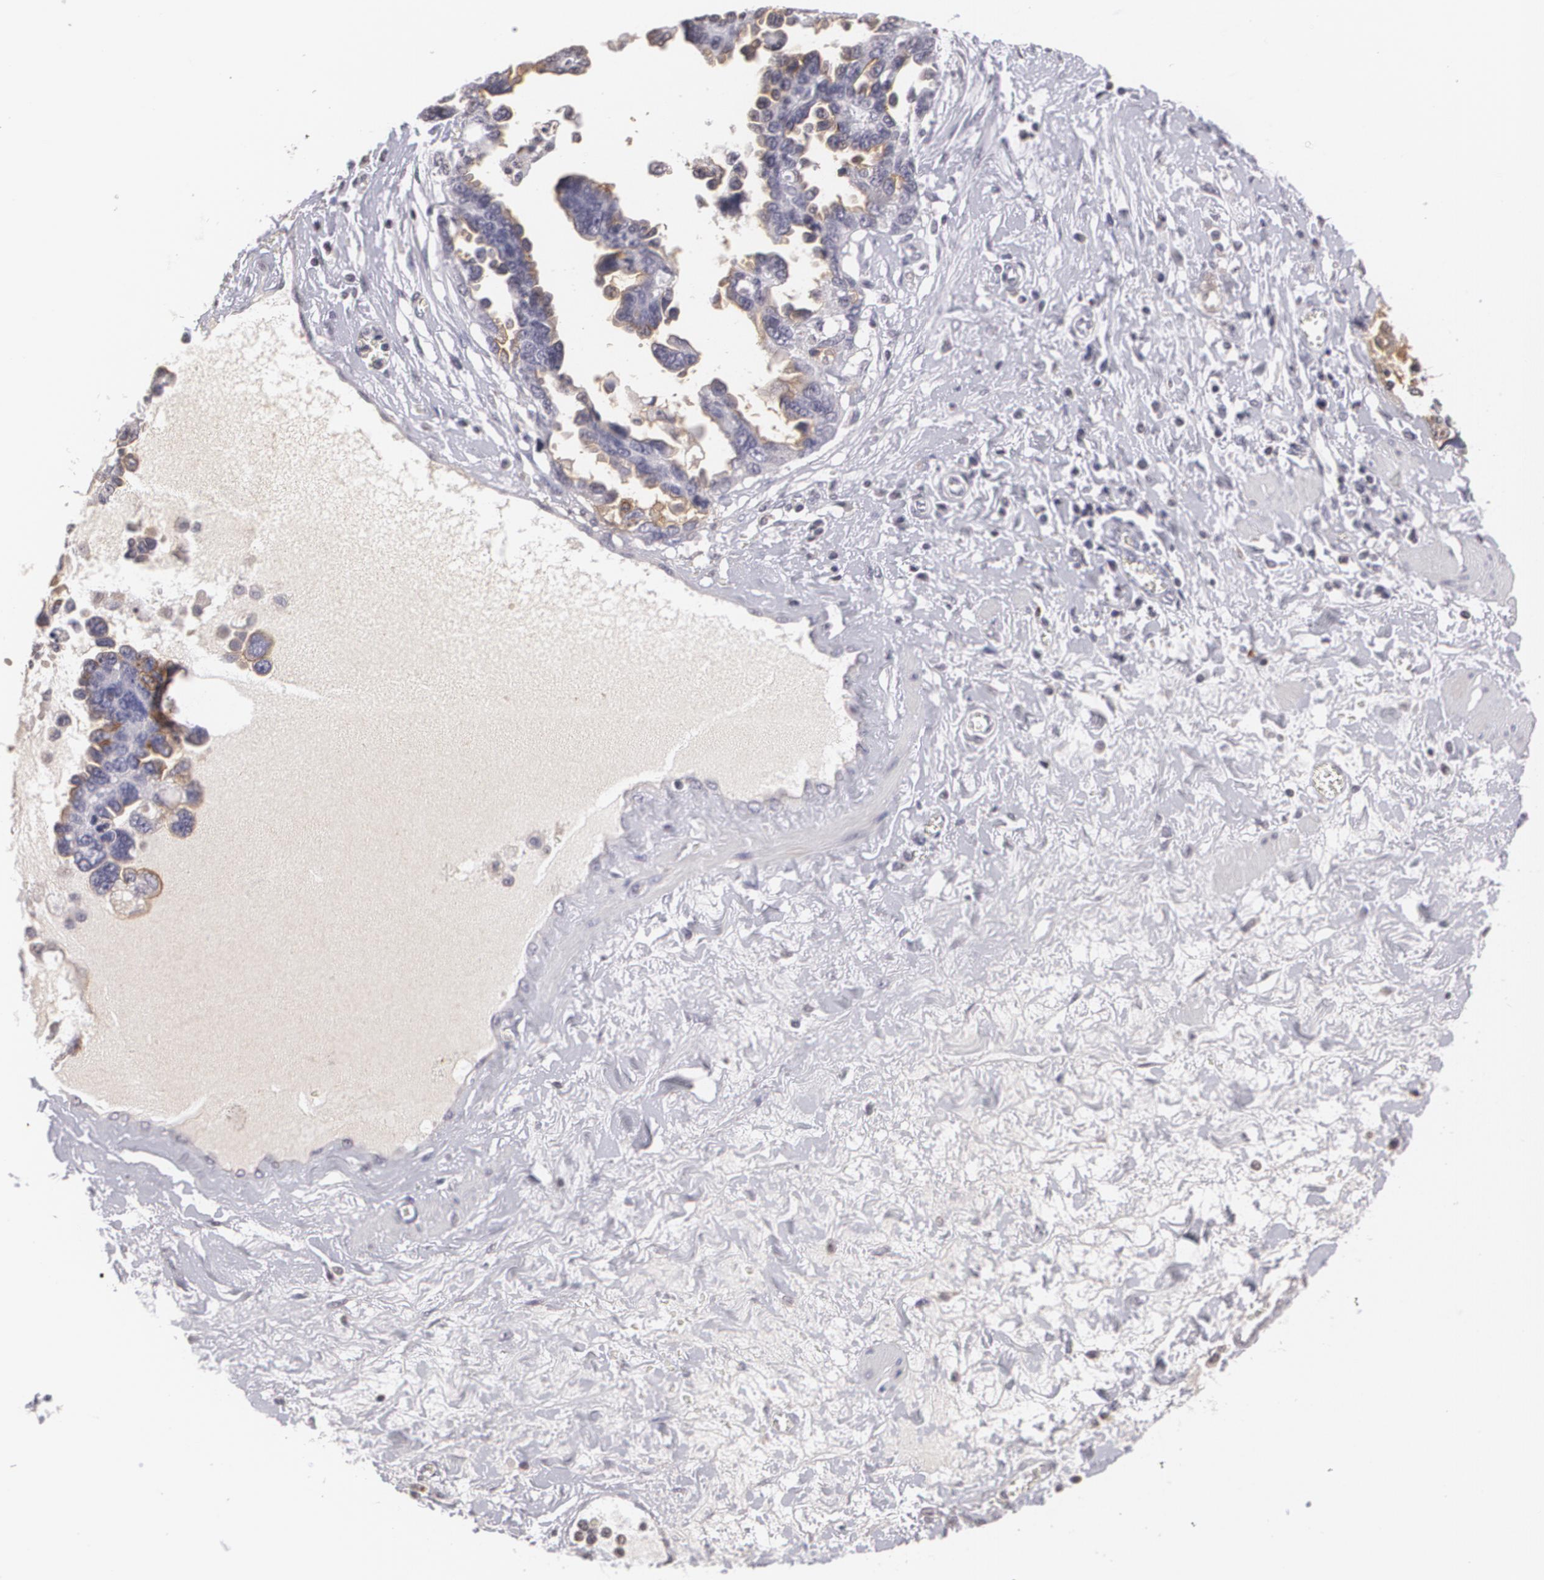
{"staining": {"intensity": "moderate", "quantity": "25%-75%", "location": "cytoplasmic/membranous"}, "tissue": "ovarian cancer", "cell_type": "Tumor cells", "image_type": "cancer", "snomed": [{"axis": "morphology", "description": "Cystadenocarcinoma, serous, NOS"}, {"axis": "topography", "description": "Ovary"}], "caption": "Ovarian serous cystadenocarcinoma stained for a protein (brown) shows moderate cytoplasmic/membranous positive expression in about 25%-75% of tumor cells.", "gene": "MUC1", "patient": {"sex": "female", "age": 63}}